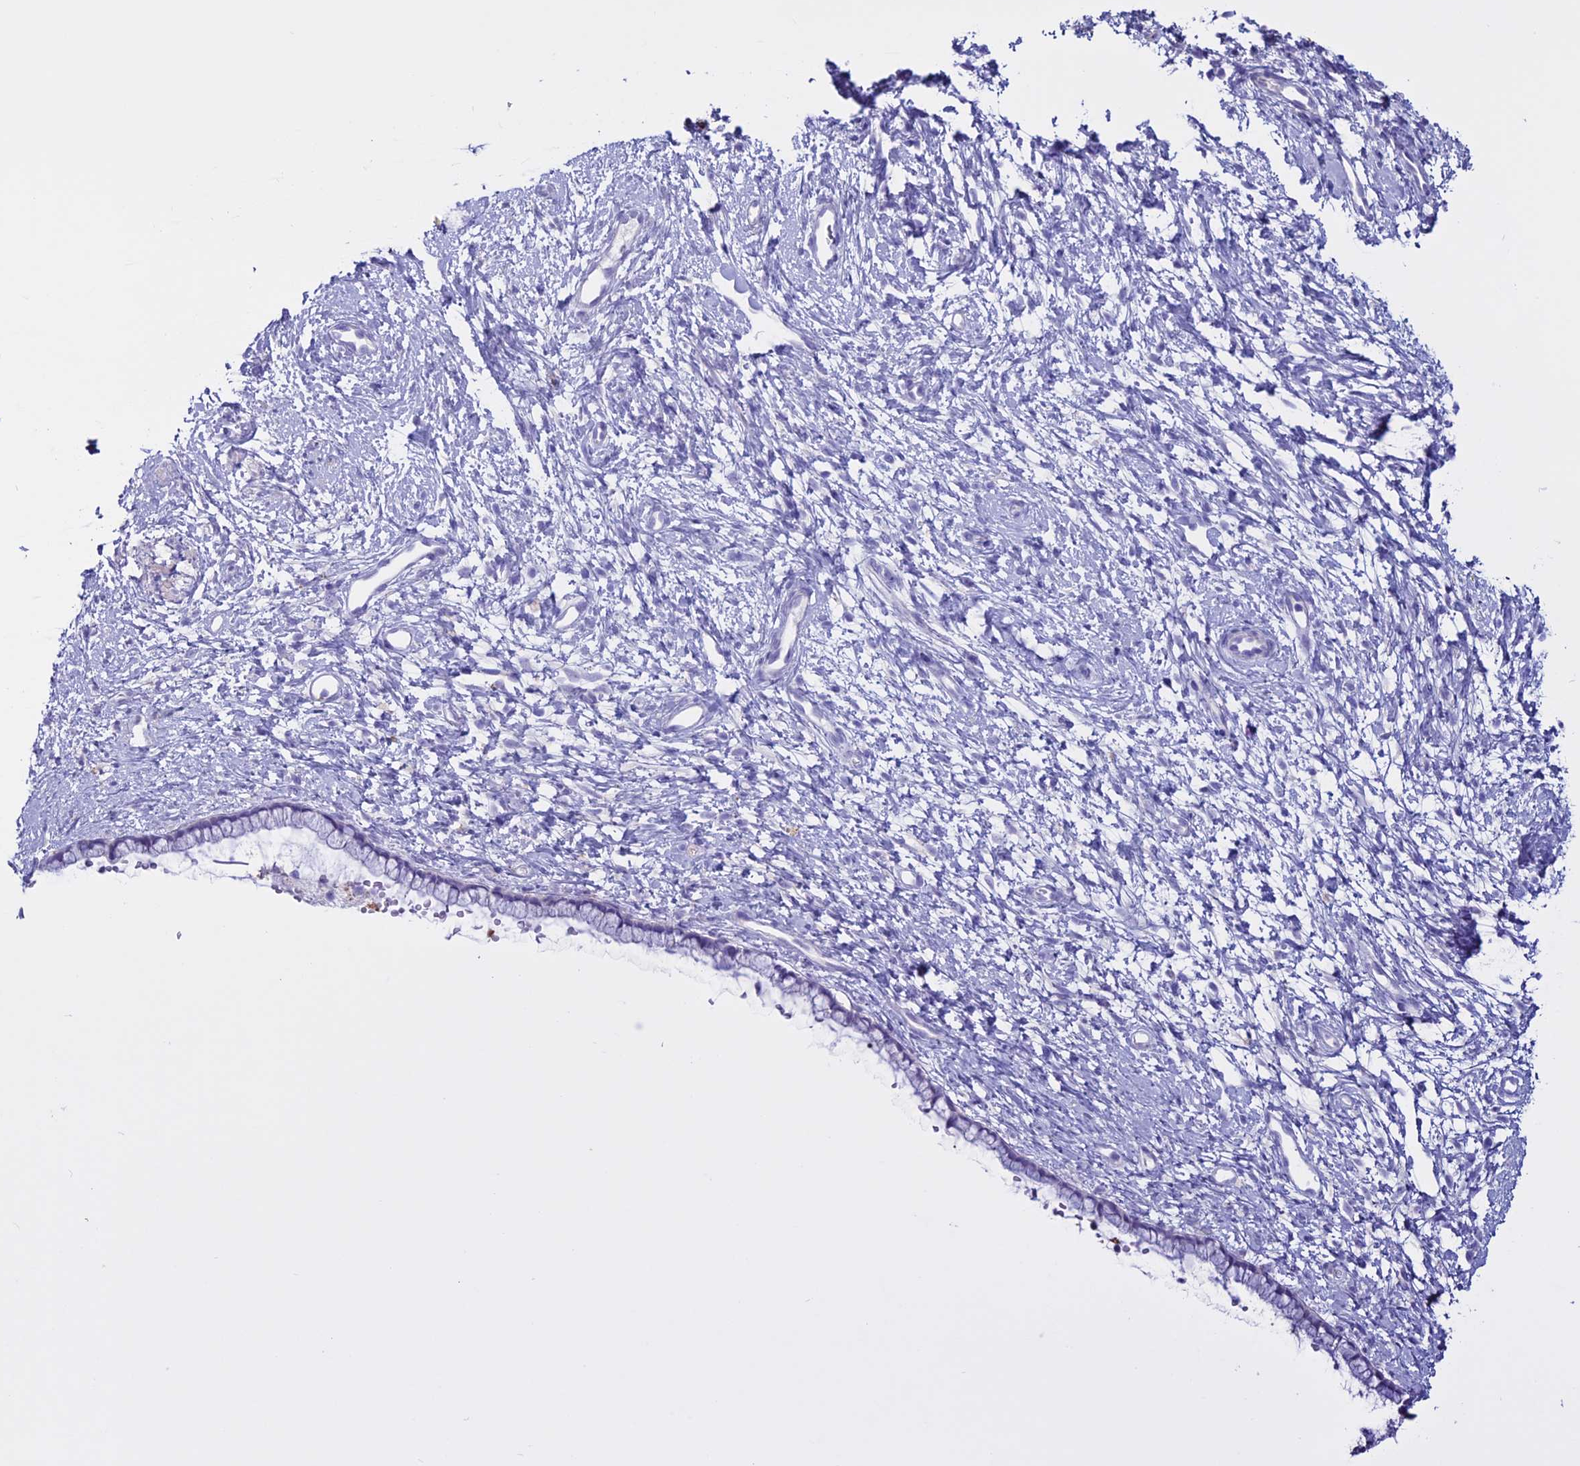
{"staining": {"intensity": "negative", "quantity": "none", "location": "none"}, "tissue": "cervix", "cell_type": "Glandular cells", "image_type": "normal", "snomed": [{"axis": "morphology", "description": "Normal tissue, NOS"}, {"axis": "topography", "description": "Cervix"}], "caption": "IHC histopathology image of normal cervix stained for a protein (brown), which displays no staining in glandular cells.", "gene": "CLEC2L", "patient": {"sex": "female", "age": 57}}